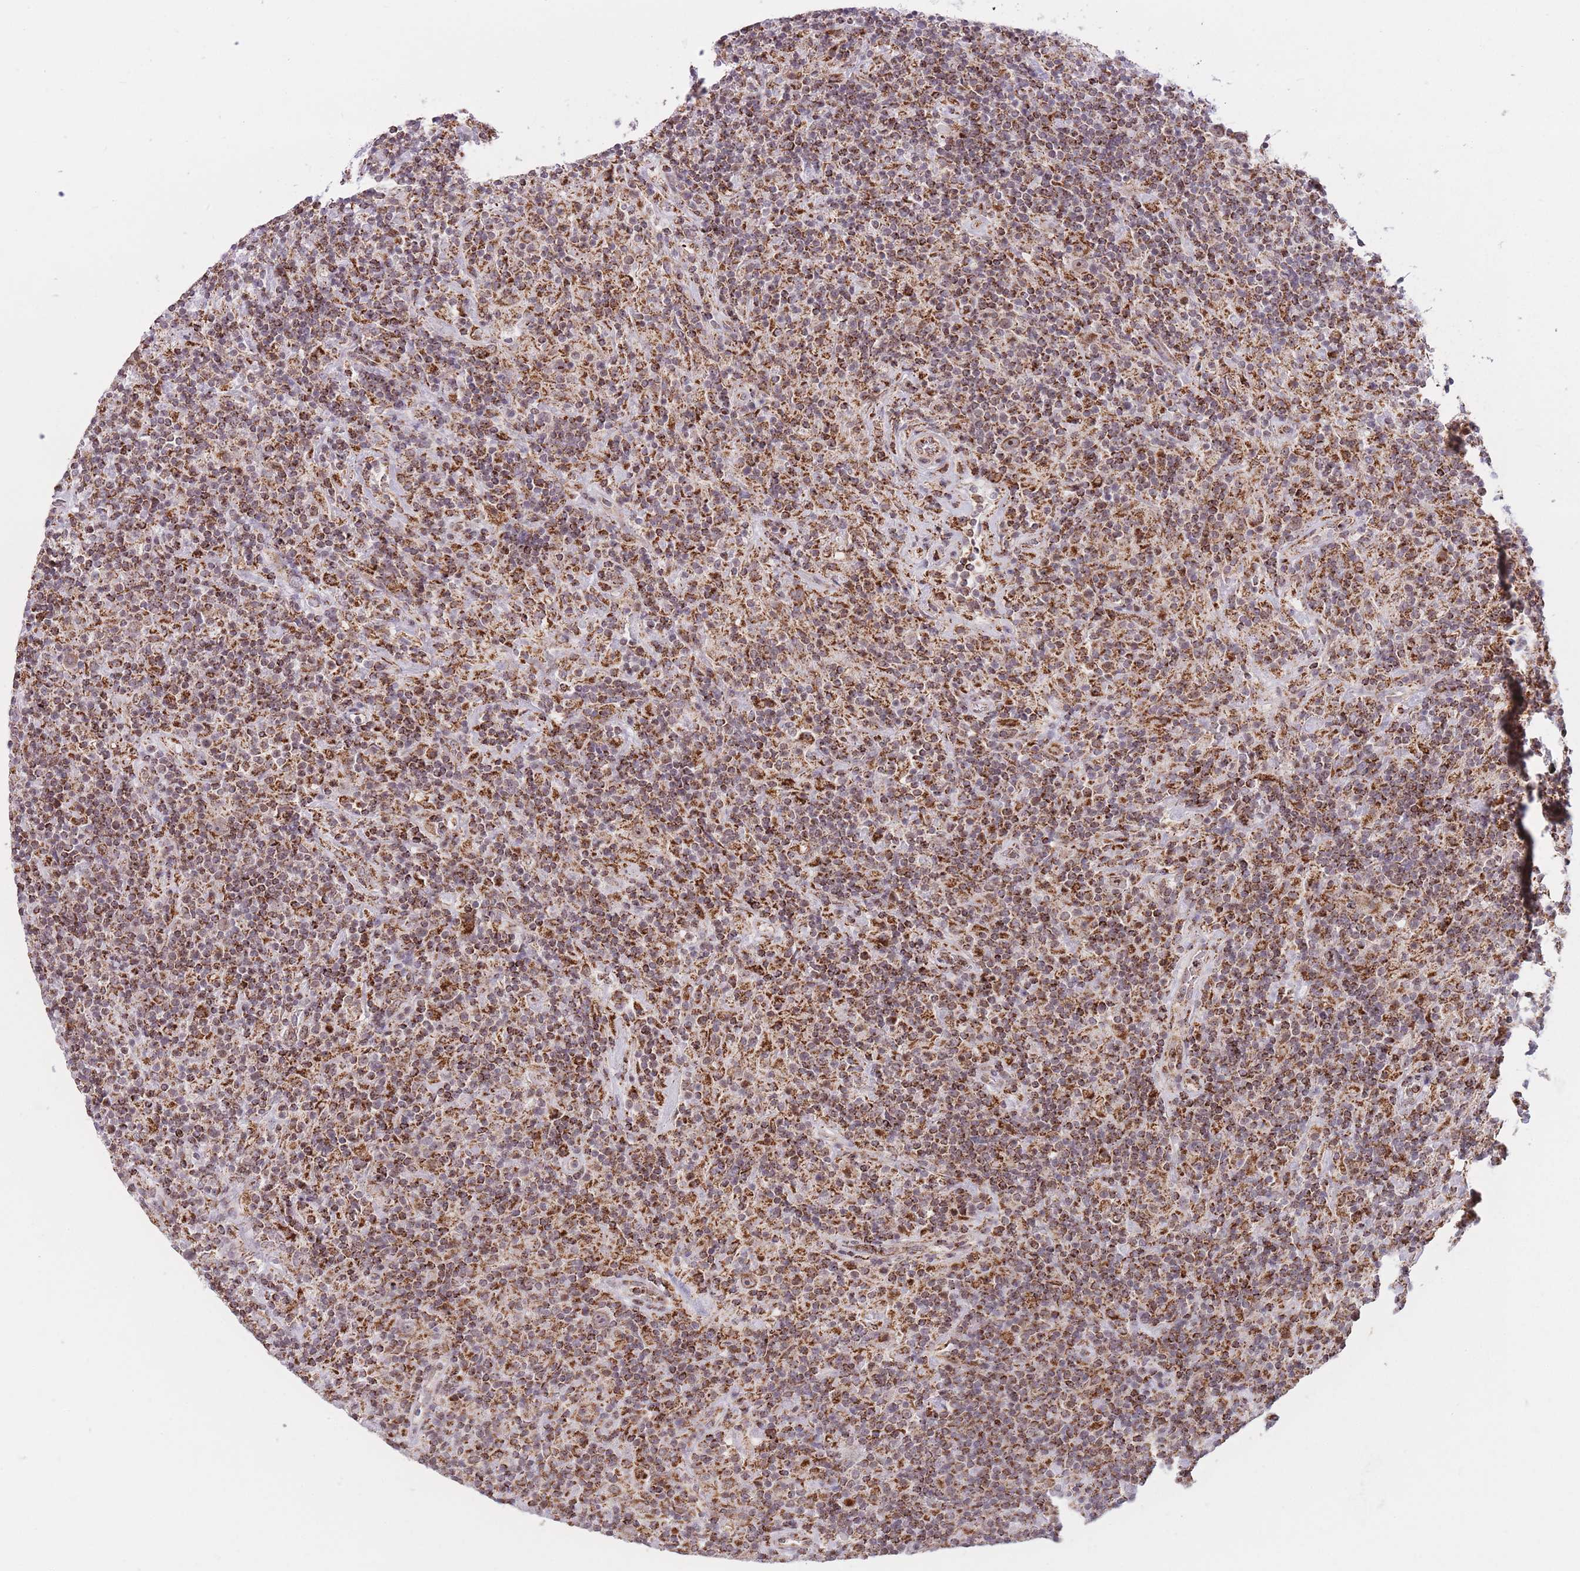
{"staining": {"intensity": "moderate", "quantity": "25%-75%", "location": "cytoplasmic/membranous"}, "tissue": "lymphoma", "cell_type": "Tumor cells", "image_type": "cancer", "snomed": [{"axis": "morphology", "description": "Hodgkin's disease, NOS"}, {"axis": "topography", "description": "Lymph node"}], "caption": "DAB (3,3'-diaminobenzidine) immunohistochemical staining of lymphoma exhibits moderate cytoplasmic/membranous protein expression in about 25%-75% of tumor cells. (Stains: DAB in brown, nuclei in blue, Microscopy: brightfield microscopy at high magnification).", "gene": "DPYSL4", "patient": {"sex": "male", "age": 70}}